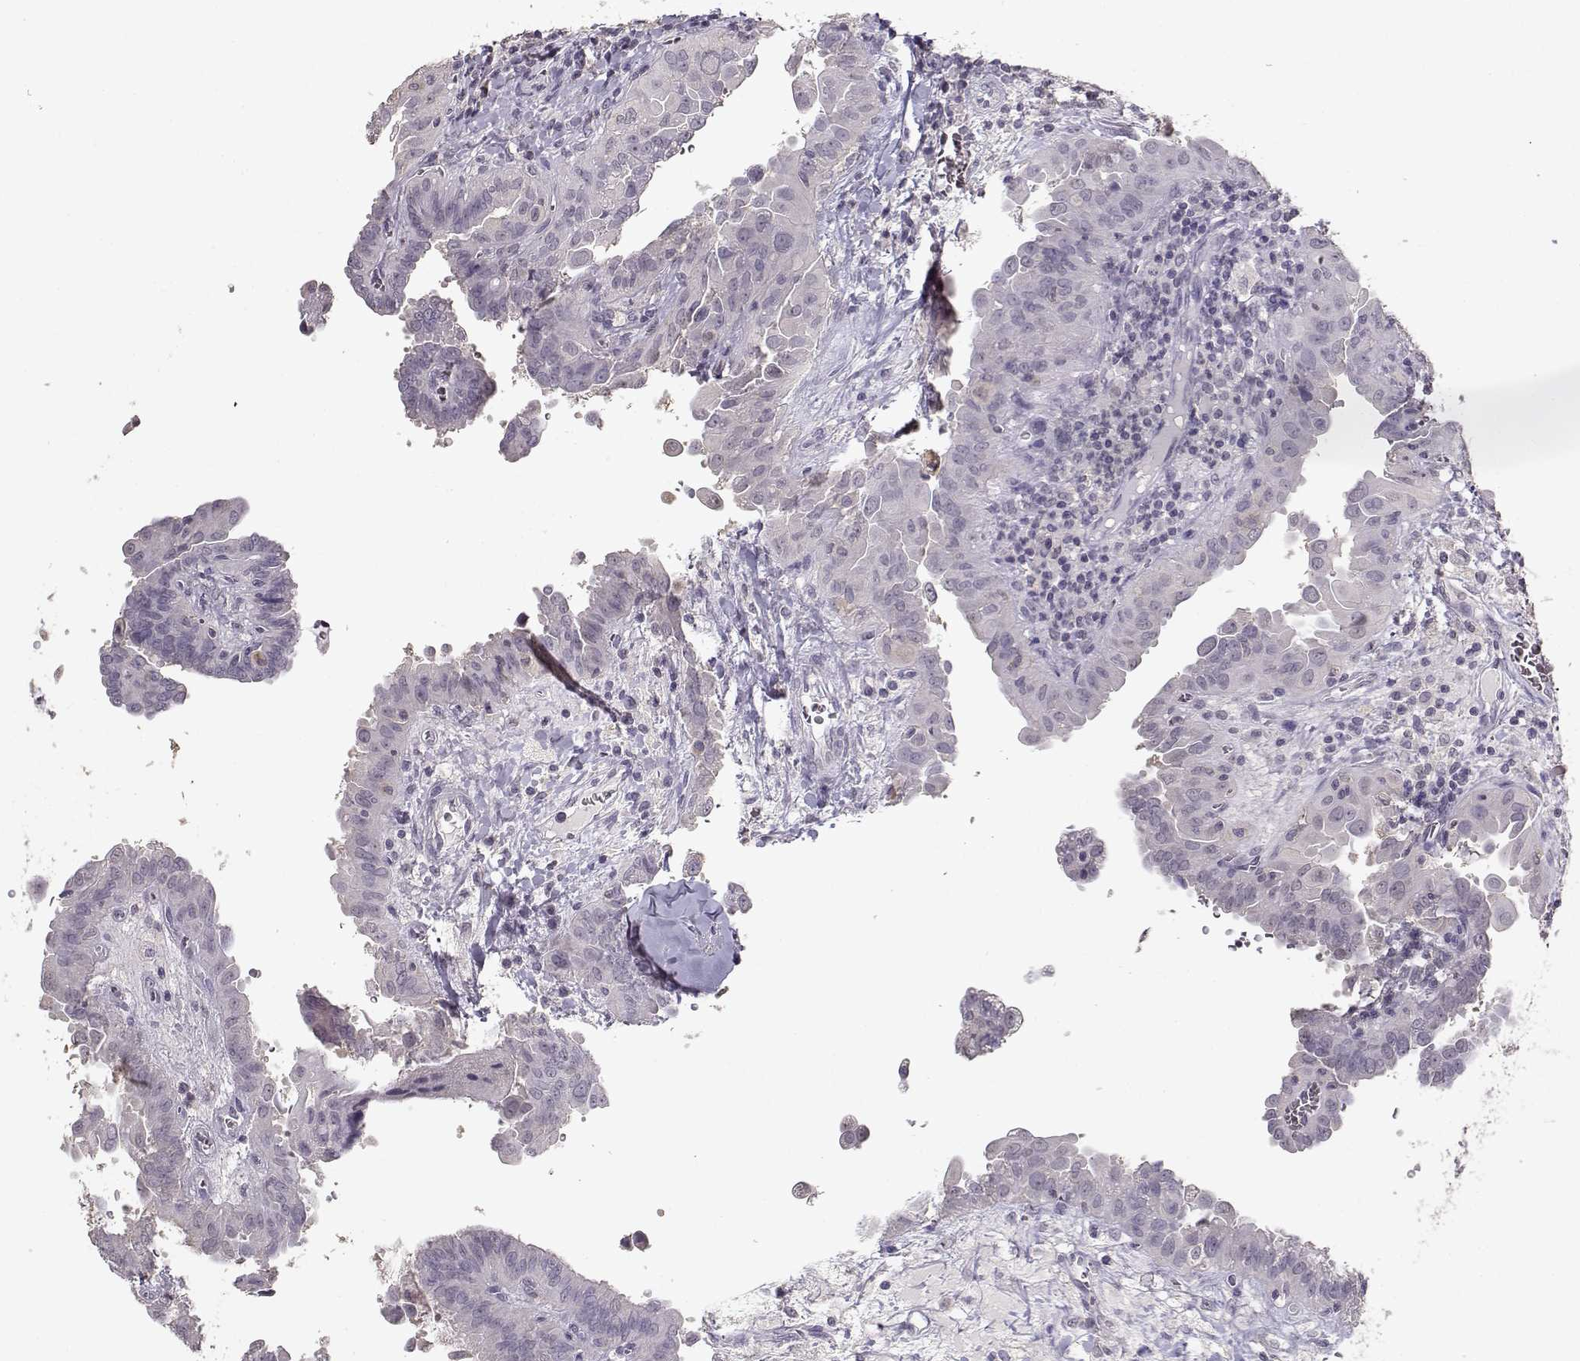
{"staining": {"intensity": "negative", "quantity": "none", "location": "none"}, "tissue": "thyroid cancer", "cell_type": "Tumor cells", "image_type": "cancer", "snomed": [{"axis": "morphology", "description": "Papillary adenocarcinoma, NOS"}, {"axis": "topography", "description": "Thyroid gland"}], "caption": "Immunohistochemical staining of human thyroid papillary adenocarcinoma exhibits no significant staining in tumor cells.", "gene": "UROC1", "patient": {"sex": "female", "age": 37}}